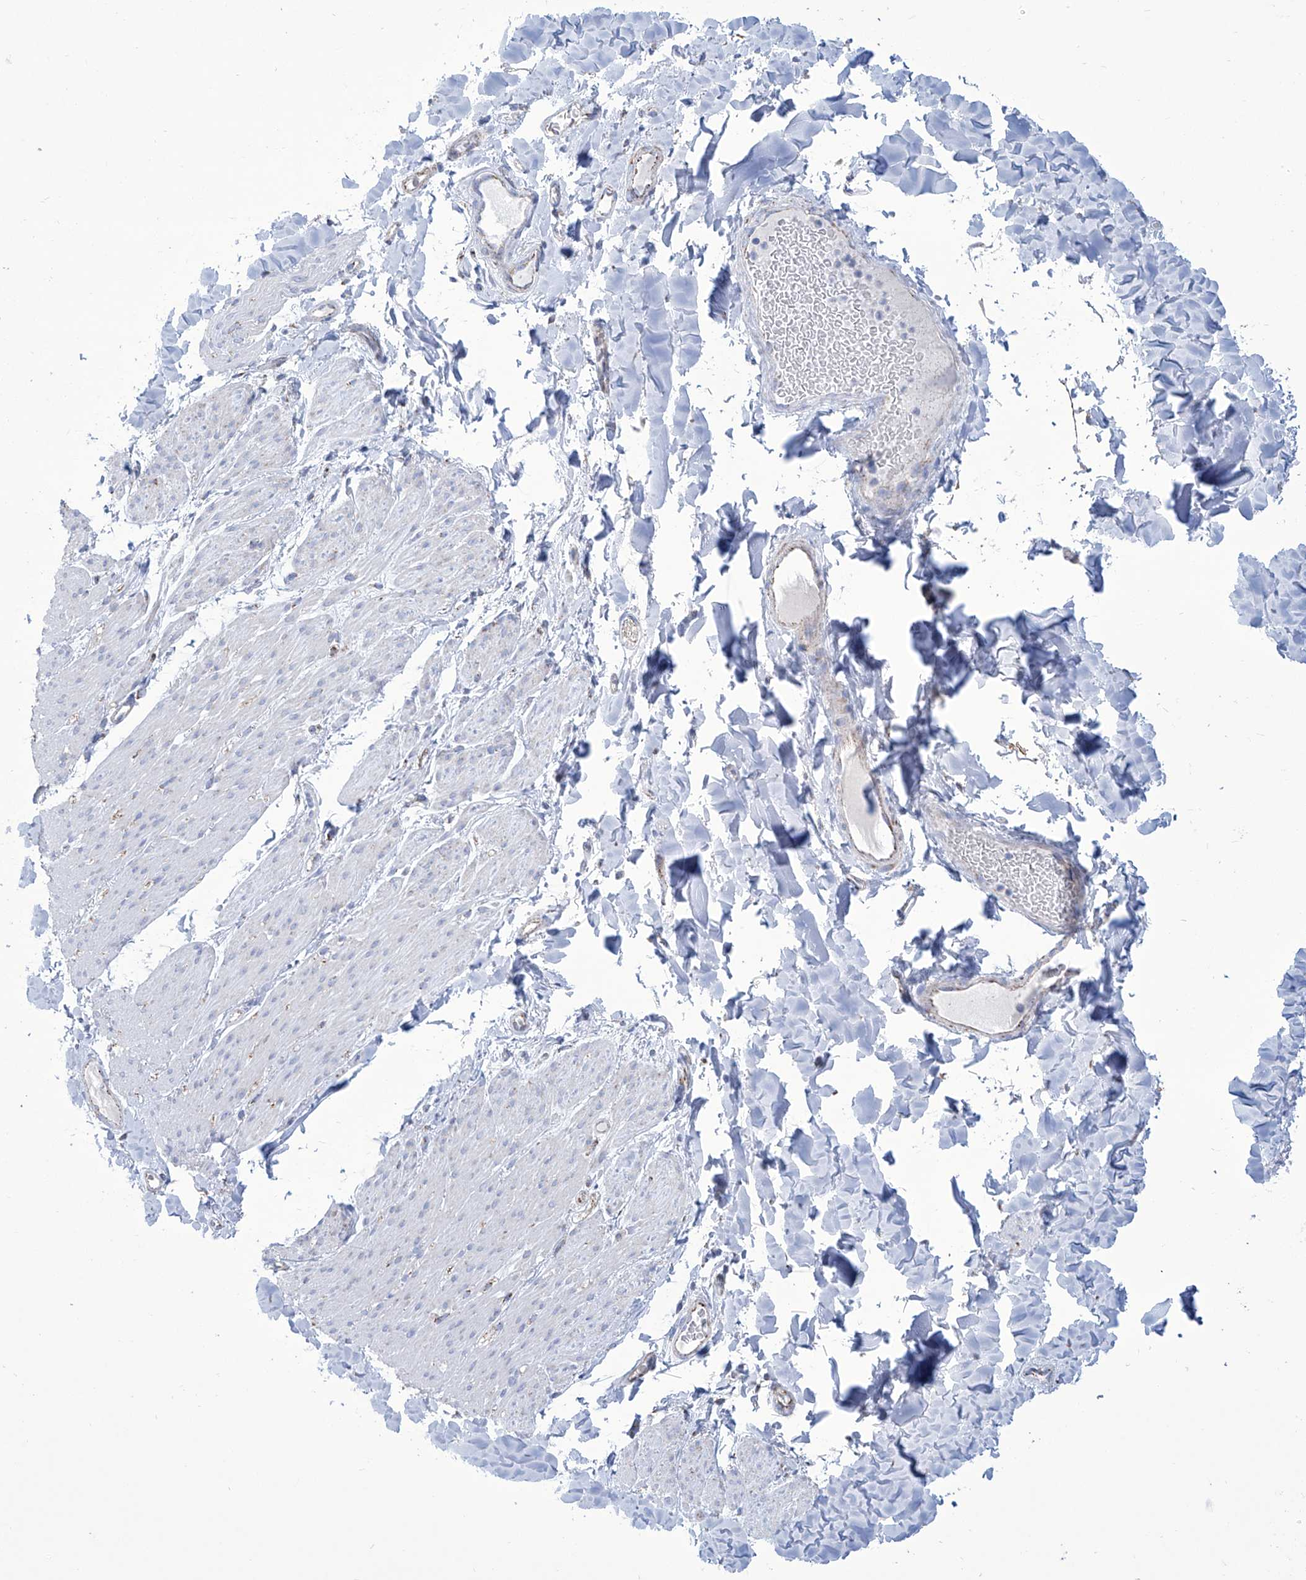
{"staining": {"intensity": "negative", "quantity": "none", "location": "none"}, "tissue": "smooth muscle", "cell_type": "Smooth muscle cells", "image_type": "normal", "snomed": [{"axis": "morphology", "description": "Normal tissue, NOS"}, {"axis": "topography", "description": "Colon"}, {"axis": "topography", "description": "Peripheral nerve tissue"}], "caption": "The image demonstrates no significant staining in smooth muscle cells of smooth muscle.", "gene": "ALDH6A1", "patient": {"sex": "female", "age": 61}}